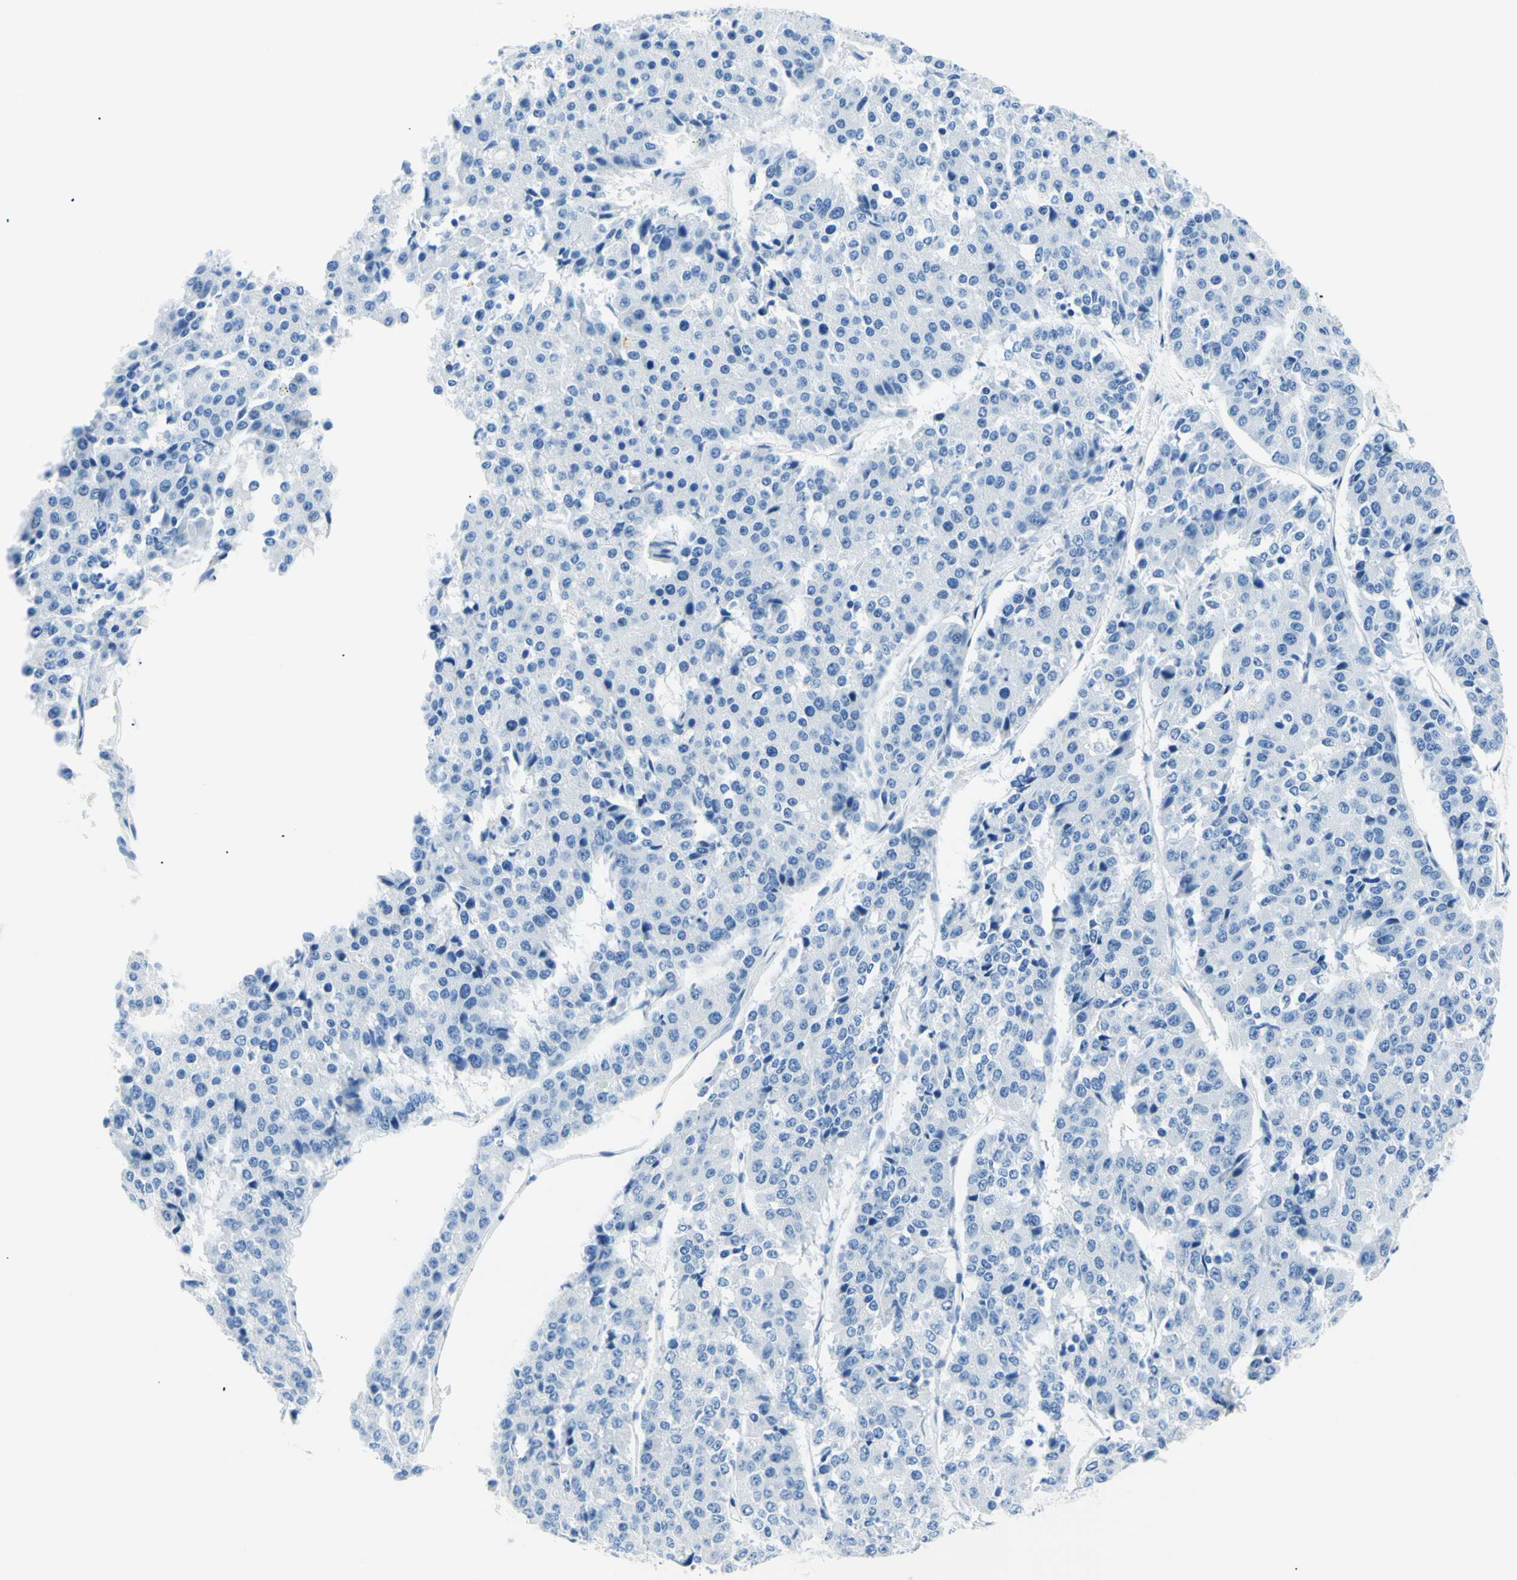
{"staining": {"intensity": "negative", "quantity": "none", "location": "none"}, "tissue": "pancreatic cancer", "cell_type": "Tumor cells", "image_type": "cancer", "snomed": [{"axis": "morphology", "description": "Adenocarcinoma, NOS"}, {"axis": "topography", "description": "Pancreas"}], "caption": "A high-resolution micrograph shows immunohistochemistry (IHC) staining of adenocarcinoma (pancreatic), which displays no significant expression in tumor cells. (Stains: DAB (3,3'-diaminobenzidine) IHC with hematoxylin counter stain, Microscopy: brightfield microscopy at high magnification).", "gene": "MYH2", "patient": {"sex": "male", "age": 50}}